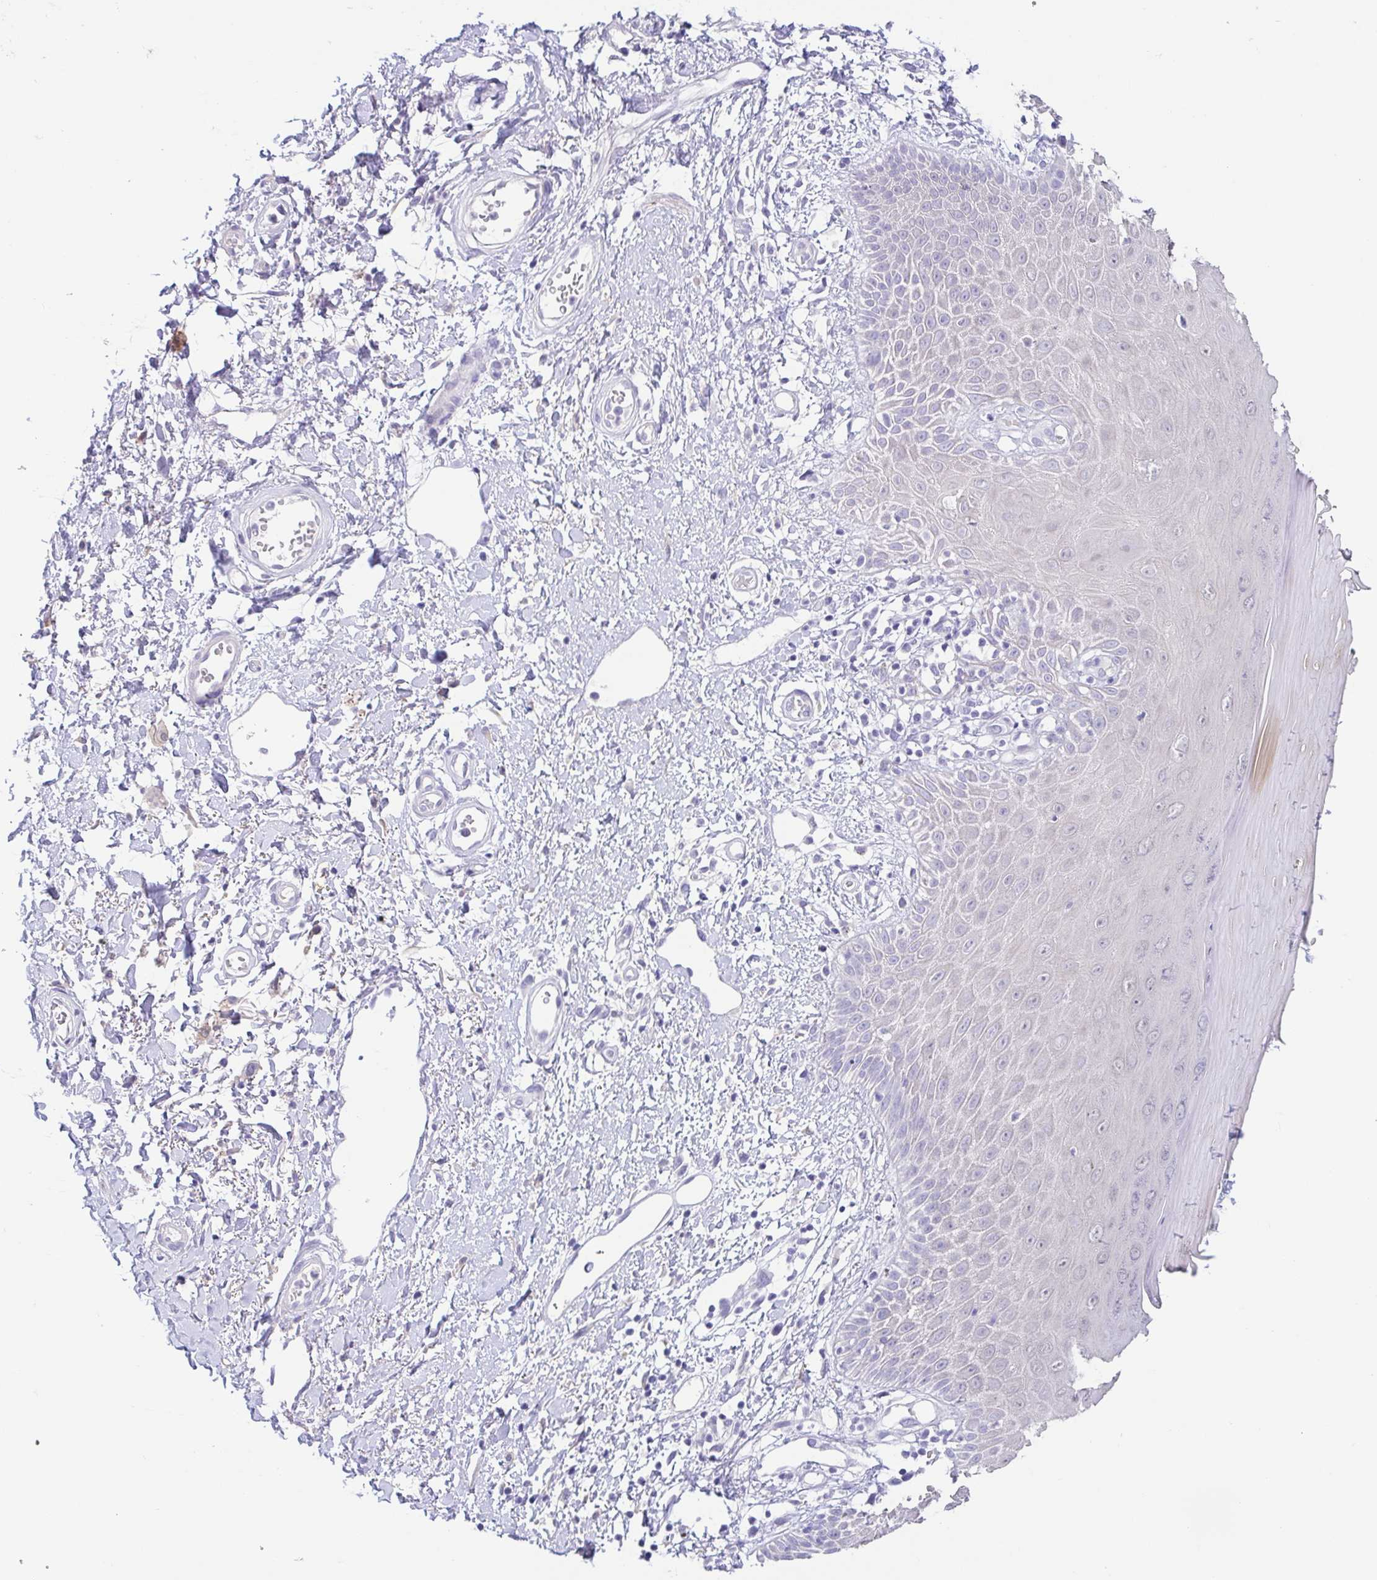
{"staining": {"intensity": "negative", "quantity": "none", "location": "none"}, "tissue": "skin", "cell_type": "Epidermal cells", "image_type": "normal", "snomed": [{"axis": "morphology", "description": "Normal tissue, NOS"}, {"axis": "topography", "description": "Anal"}, {"axis": "topography", "description": "Peripheral nerve tissue"}], "caption": "Immunohistochemistry (IHC) histopathology image of normal human skin stained for a protein (brown), which shows no expression in epidermal cells. (DAB (3,3'-diaminobenzidine) immunohistochemistry (IHC) visualized using brightfield microscopy, high magnification).", "gene": "FABP3", "patient": {"sex": "male", "age": 78}}